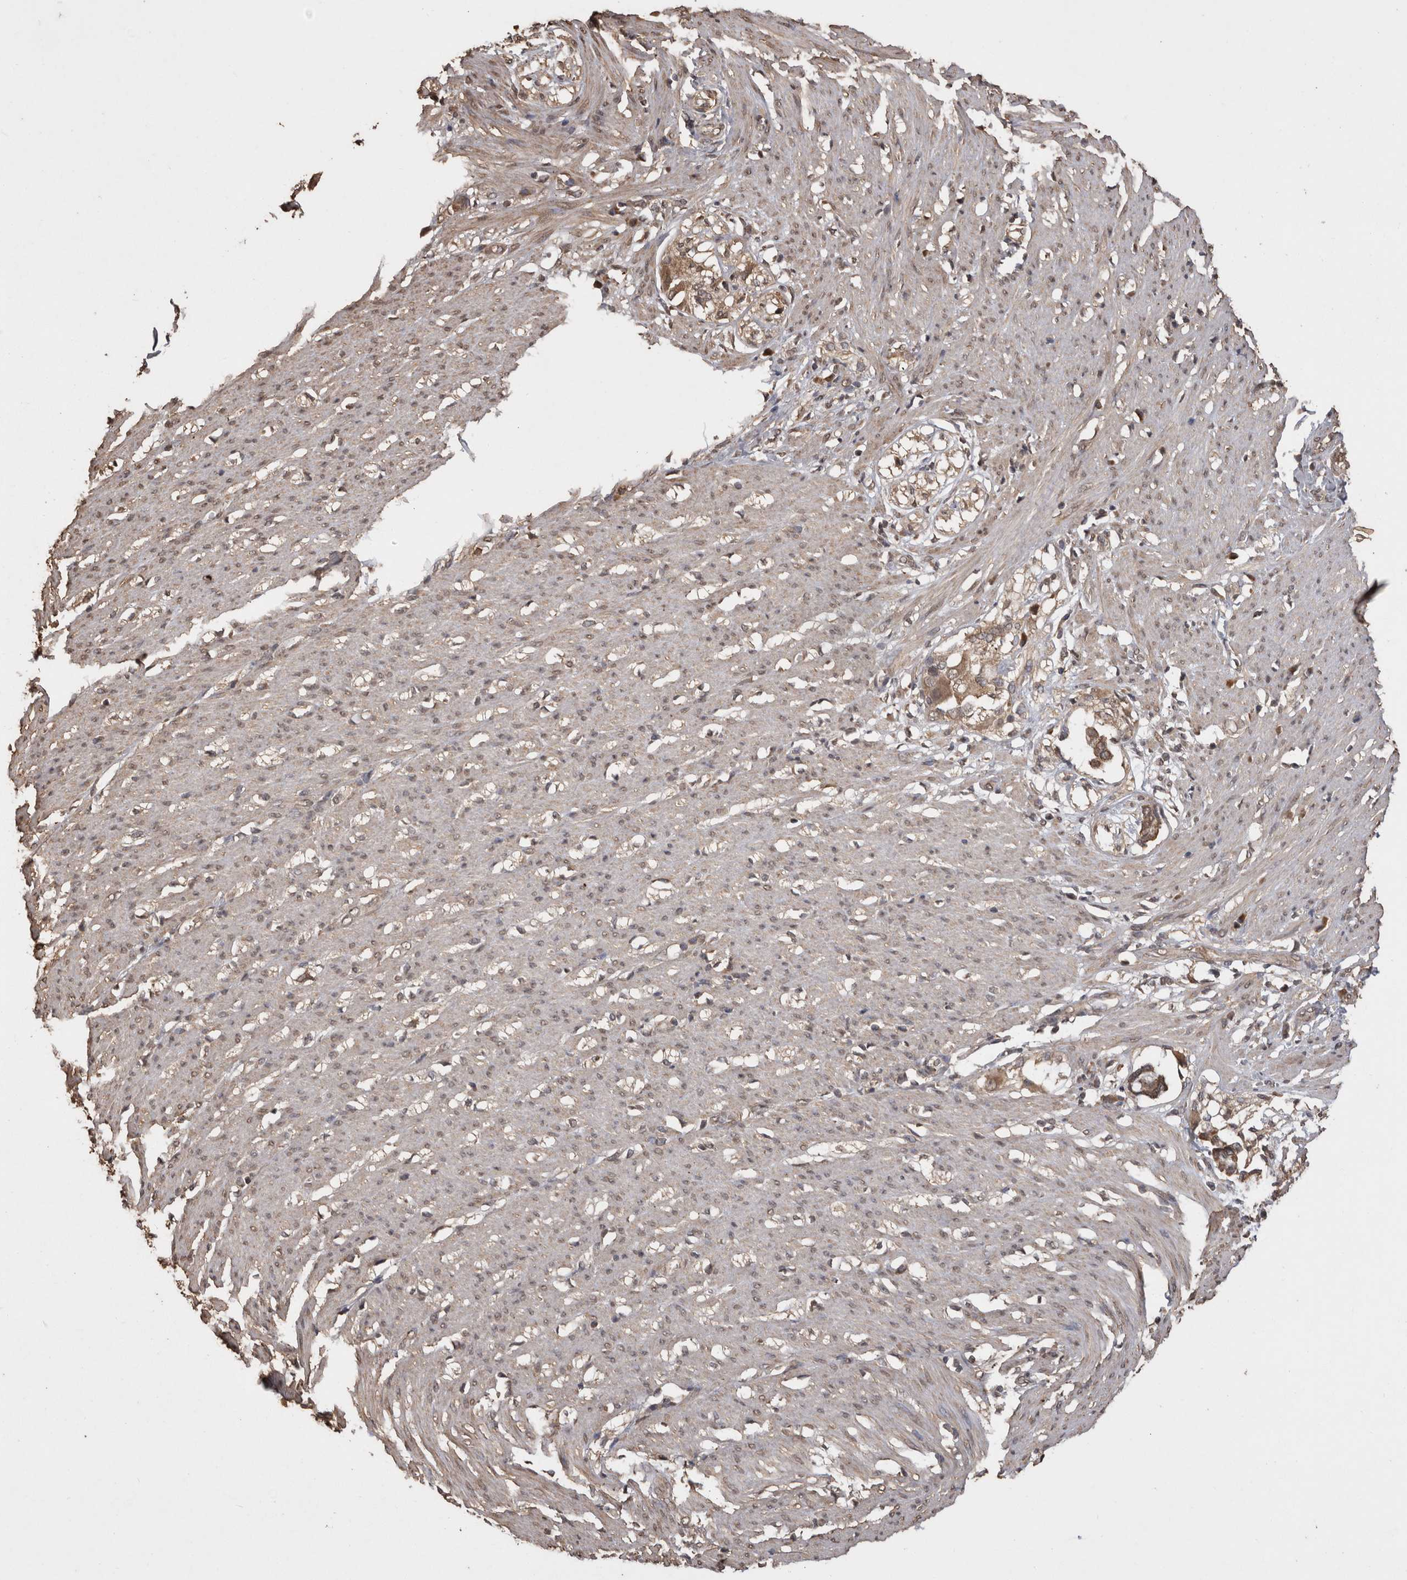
{"staining": {"intensity": "weak", "quantity": "25%-75%", "location": "cytoplasmic/membranous"}, "tissue": "smooth muscle", "cell_type": "Smooth muscle cells", "image_type": "normal", "snomed": [{"axis": "morphology", "description": "Normal tissue, NOS"}, {"axis": "morphology", "description": "Adenocarcinoma, NOS"}, {"axis": "topography", "description": "Colon"}, {"axis": "topography", "description": "Peripheral nerve tissue"}], "caption": "High-magnification brightfield microscopy of normal smooth muscle stained with DAB (3,3'-diaminobenzidine) (brown) and counterstained with hematoxylin (blue). smooth muscle cells exhibit weak cytoplasmic/membranous expression is appreciated in about25%-75% of cells.", "gene": "SOCS5", "patient": {"sex": "male", "age": 14}}